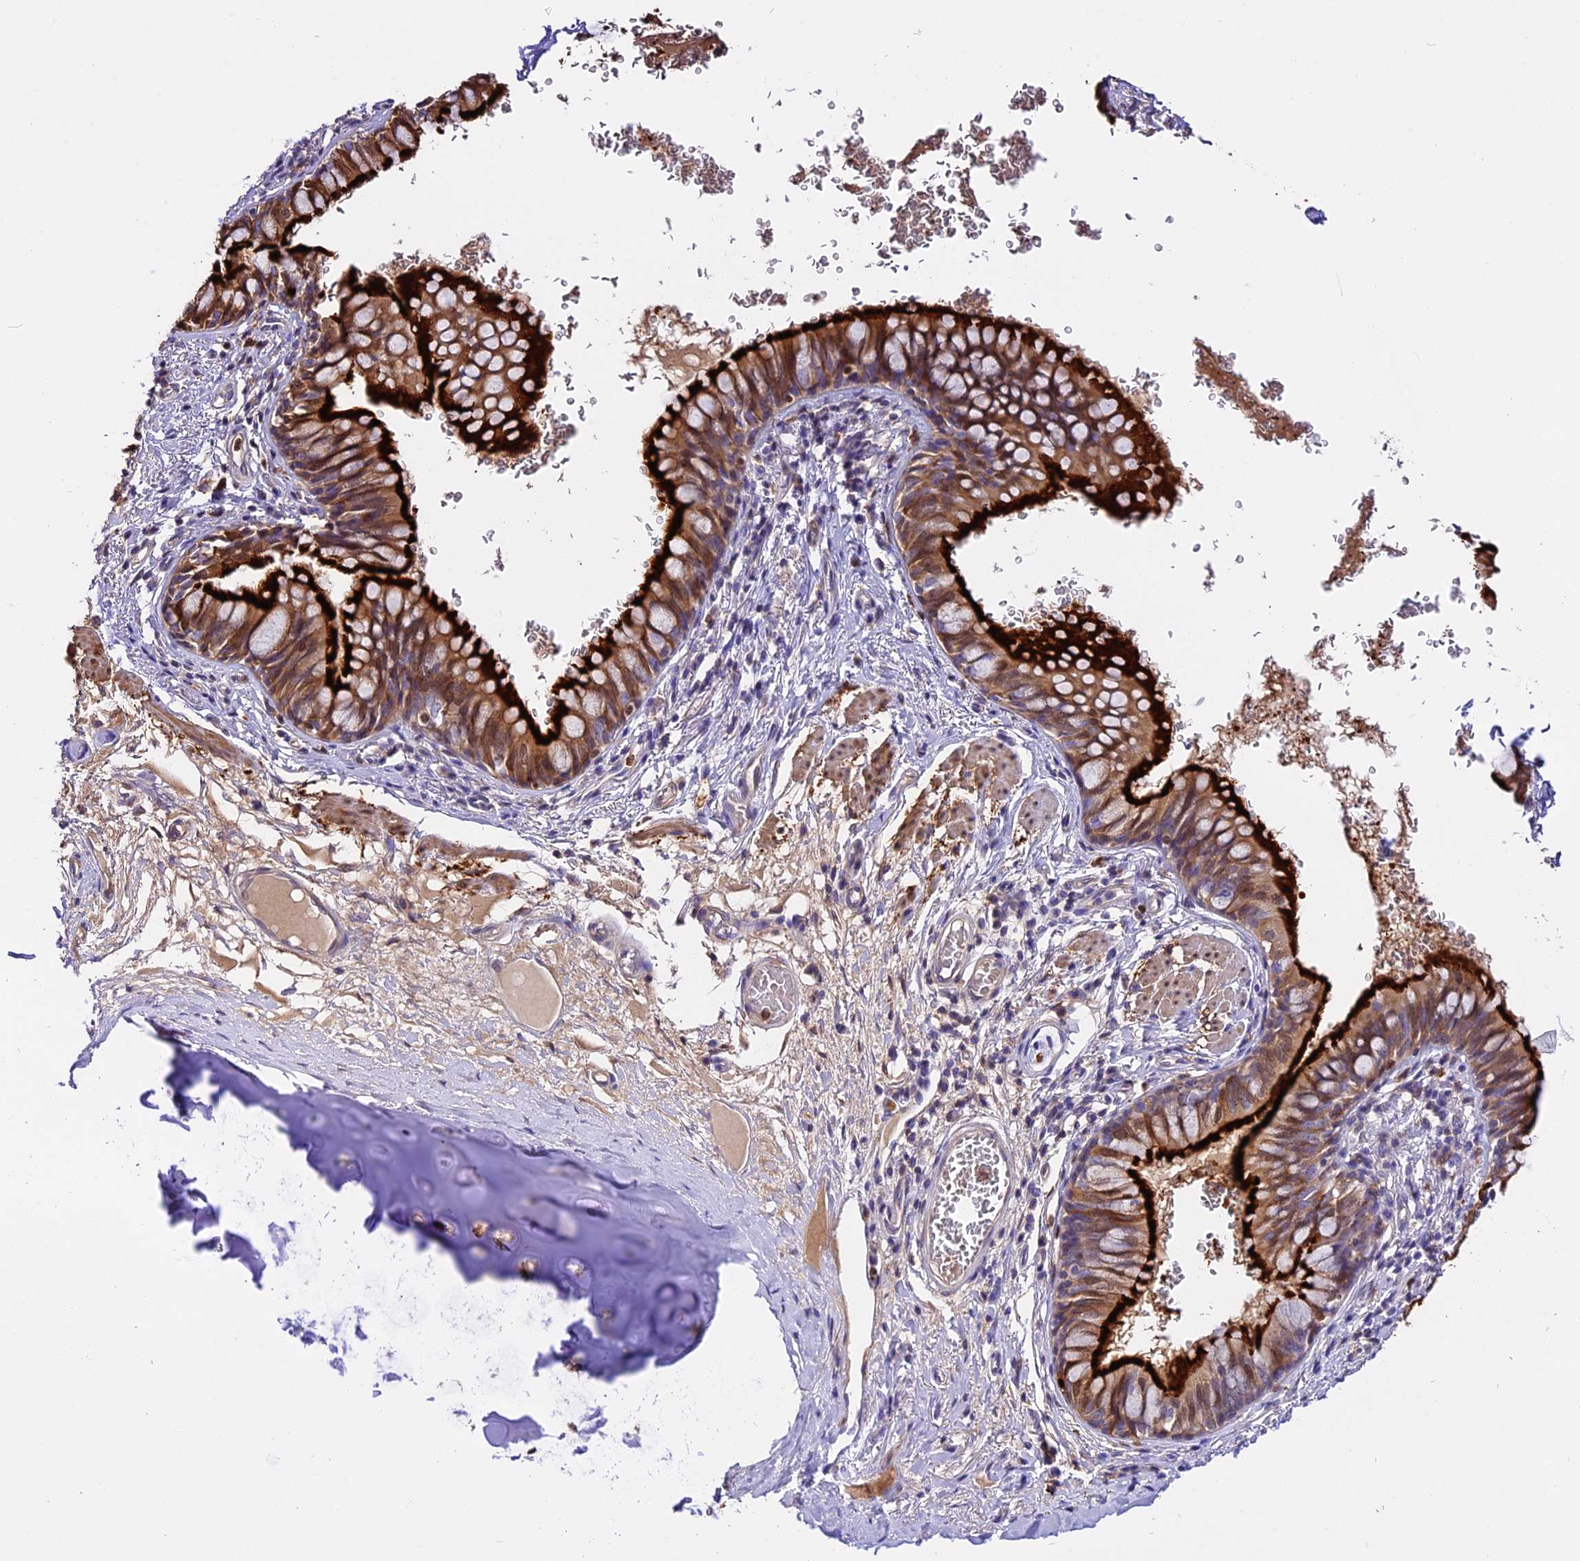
{"staining": {"intensity": "strong", "quantity": ">75%", "location": "cytoplasmic/membranous"}, "tissue": "bronchus", "cell_type": "Respiratory epithelial cells", "image_type": "normal", "snomed": [{"axis": "morphology", "description": "Normal tissue, NOS"}, {"axis": "topography", "description": "Cartilage tissue"}, {"axis": "topography", "description": "Bronchus"}], "caption": "High-magnification brightfield microscopy of benign bronchus stained with DAB (3,3'-diaminobenzidine) (brown) and counterstained with hematoxylin (blue). respiratory epithelial cells exhibit strong cytoplasmic/membranous positivity is present in about>75% of cells.", "gene": "MAP3K7CL", "patient": {"sex": "female", "age": 36}}